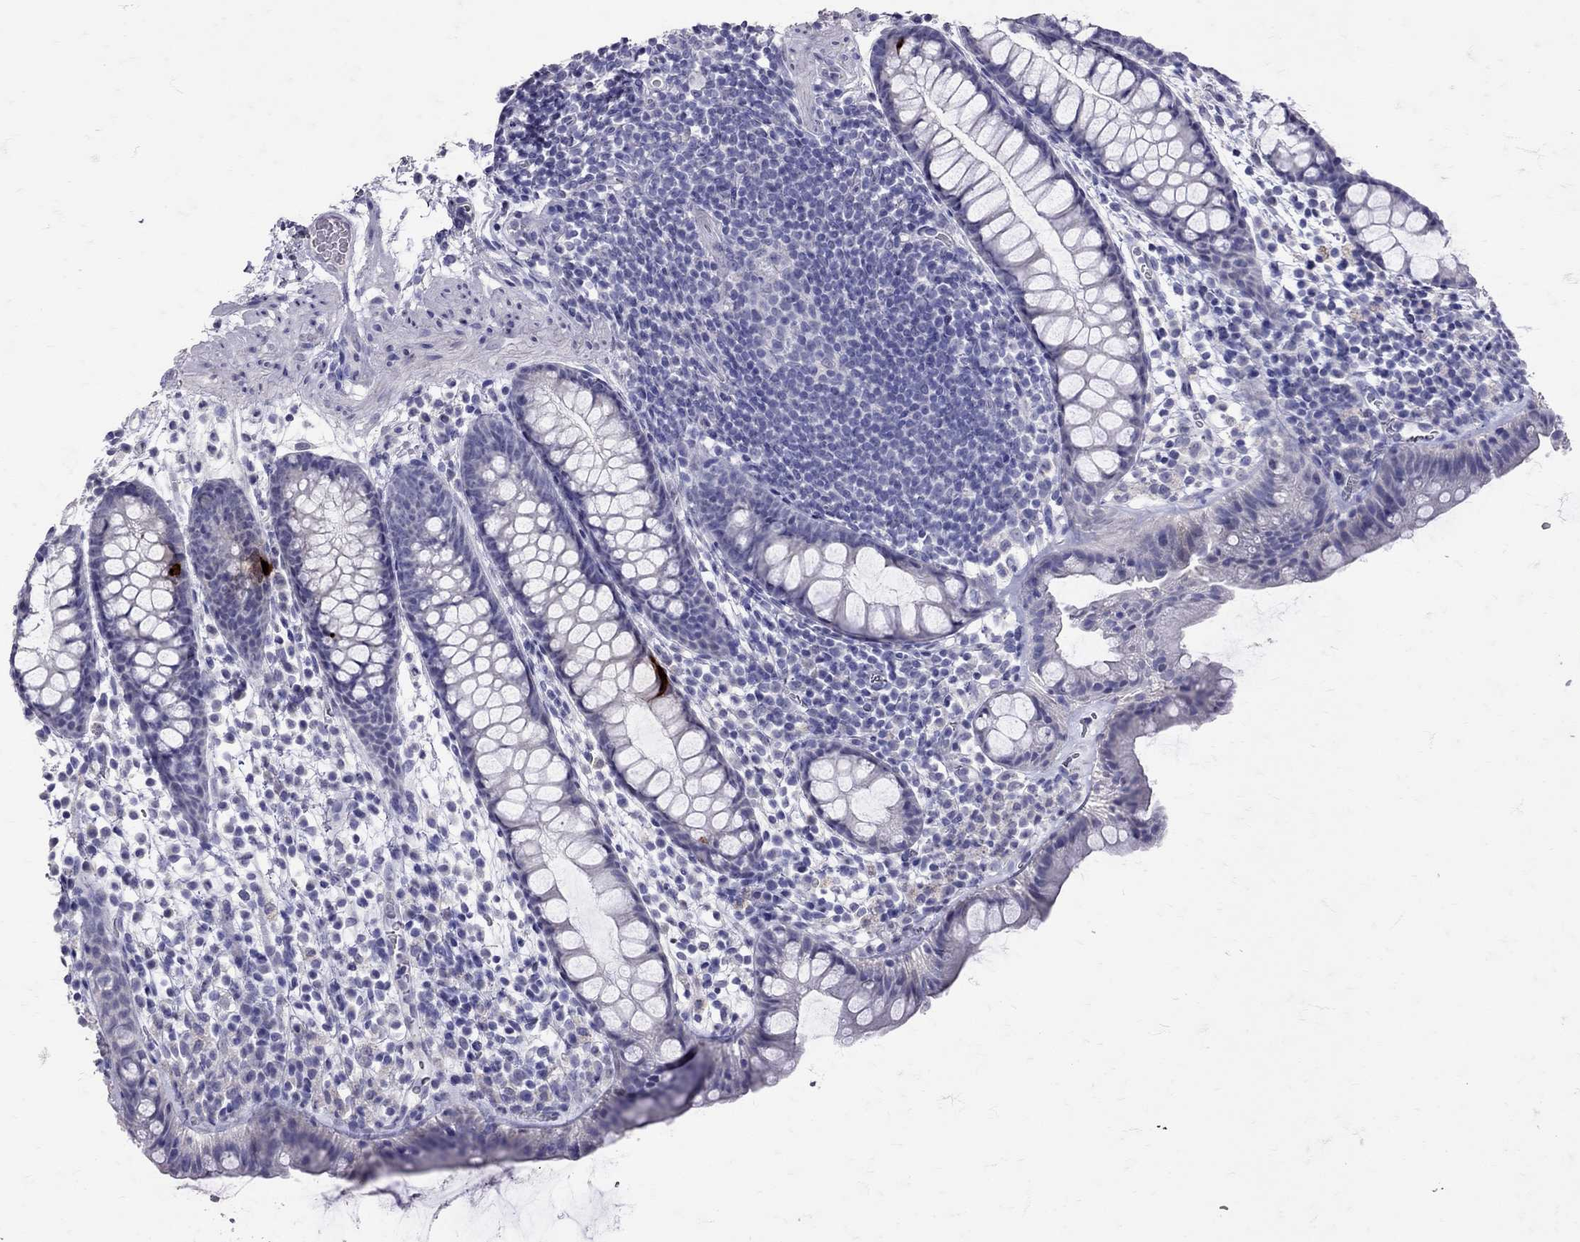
{"staining": {"intensity": "strong", "quantity": "<25%", "location": "cytoplasmic/membranous"}, "tissue": "rectum", "cell_type": "Glandular cells", "image_type": "normal", "snomed": [{"axis": "morphology", "description": "Normal tissue, NOS"}, {"axis": "topography", "description": "Rectum"}], "caption": "Approximately <25% of glandular cells in unremarkable rectum reveal strong cytoplasmic/membranous protein positivity as visualized by brown immunohistochemical staining.", "gene": "SST", "patient": {"sex": "male", "age": 57}}